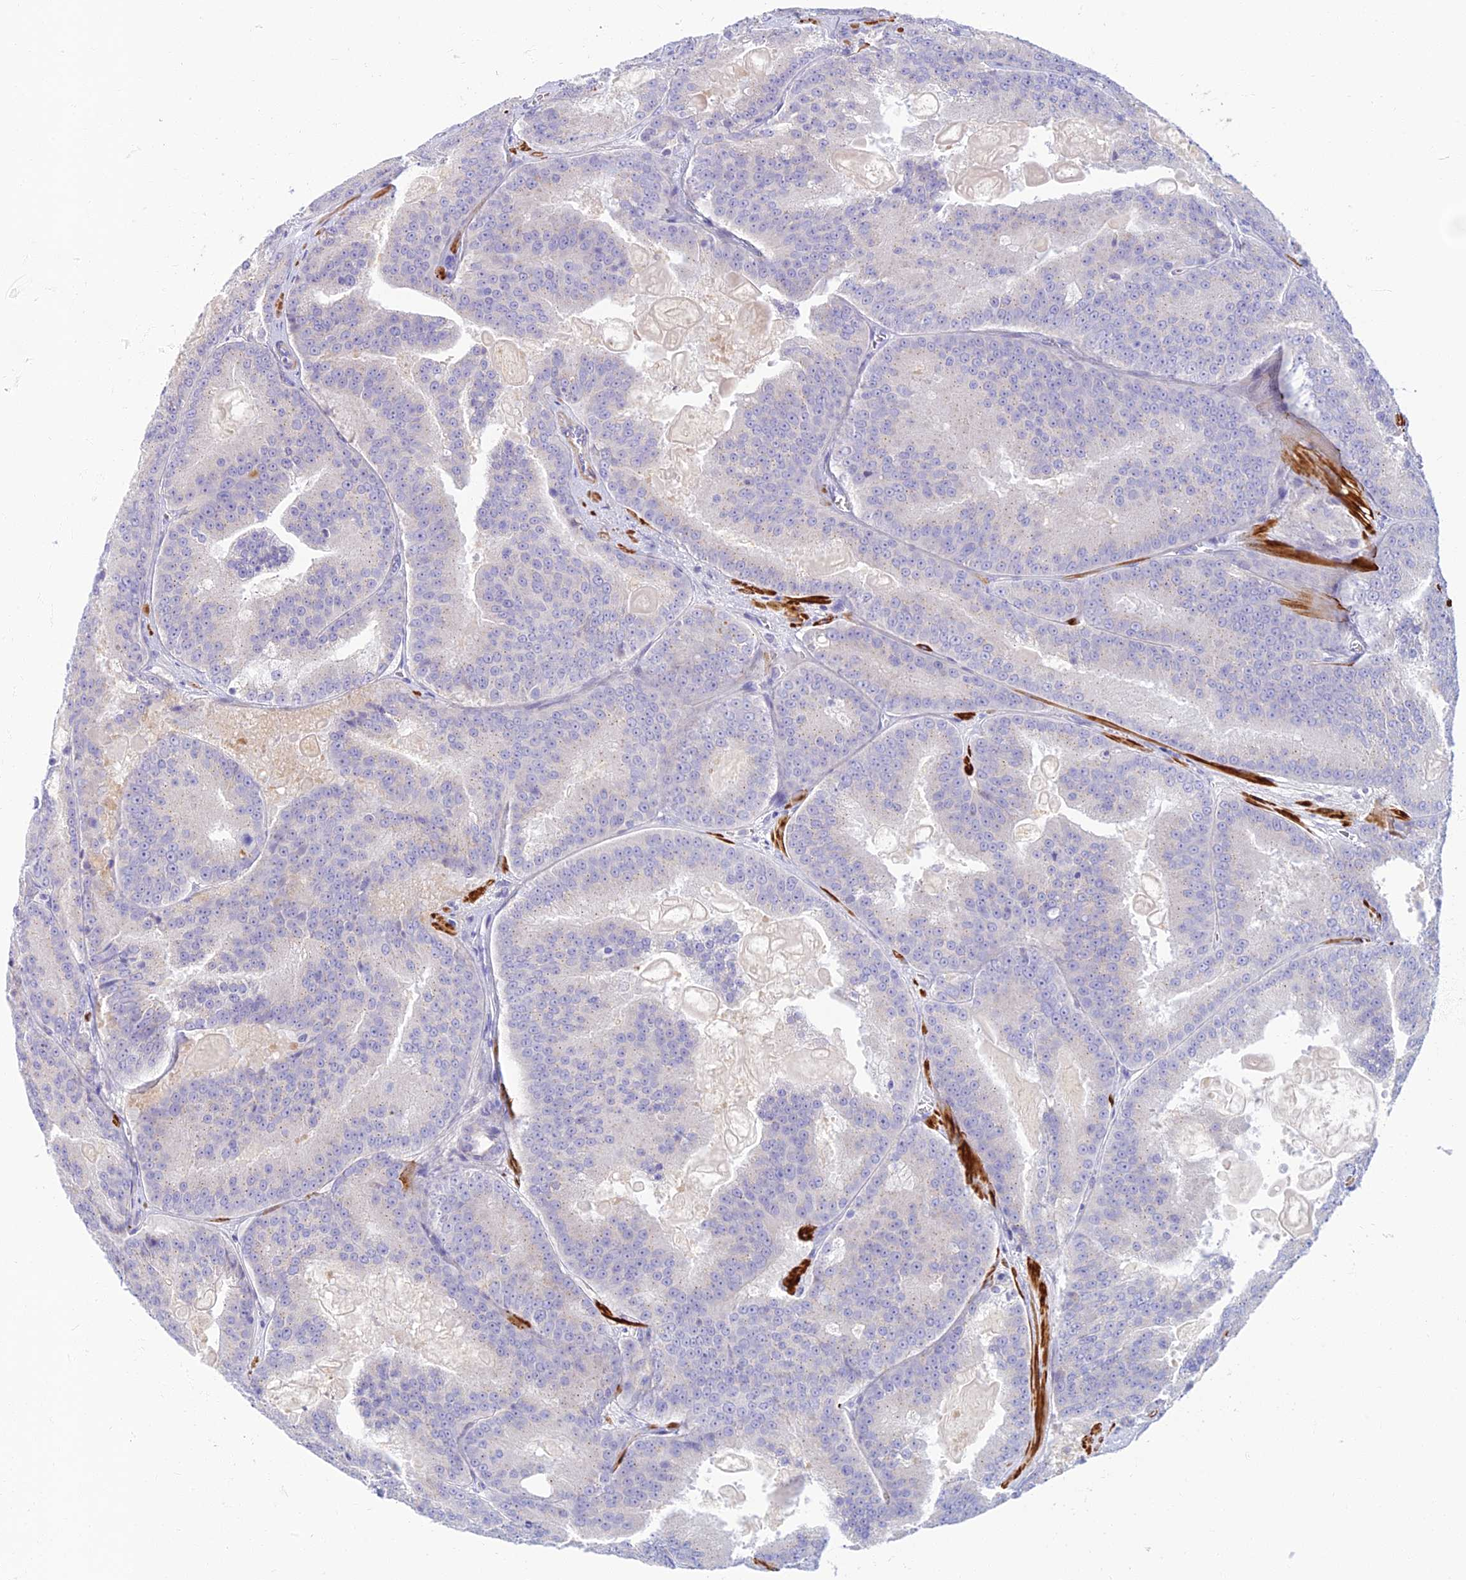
{"staining": {"intensity": "negative", "quantity": "none", "location": "none"}, "tissue": "prostate cancer", "cell_type": "Tumor cells", "image_type": "cancer", "snomed": [{"axis": "morphology", "description": "Adenocarcinoma, High grade"}, {"axis": "topography", "description": "Prostate"}], "caption": "The photomicrograph displays no staining of tumor cells in prostate cancer.", "gene": "CLIP4", "patient": {"sex": "male", "age": 61}}